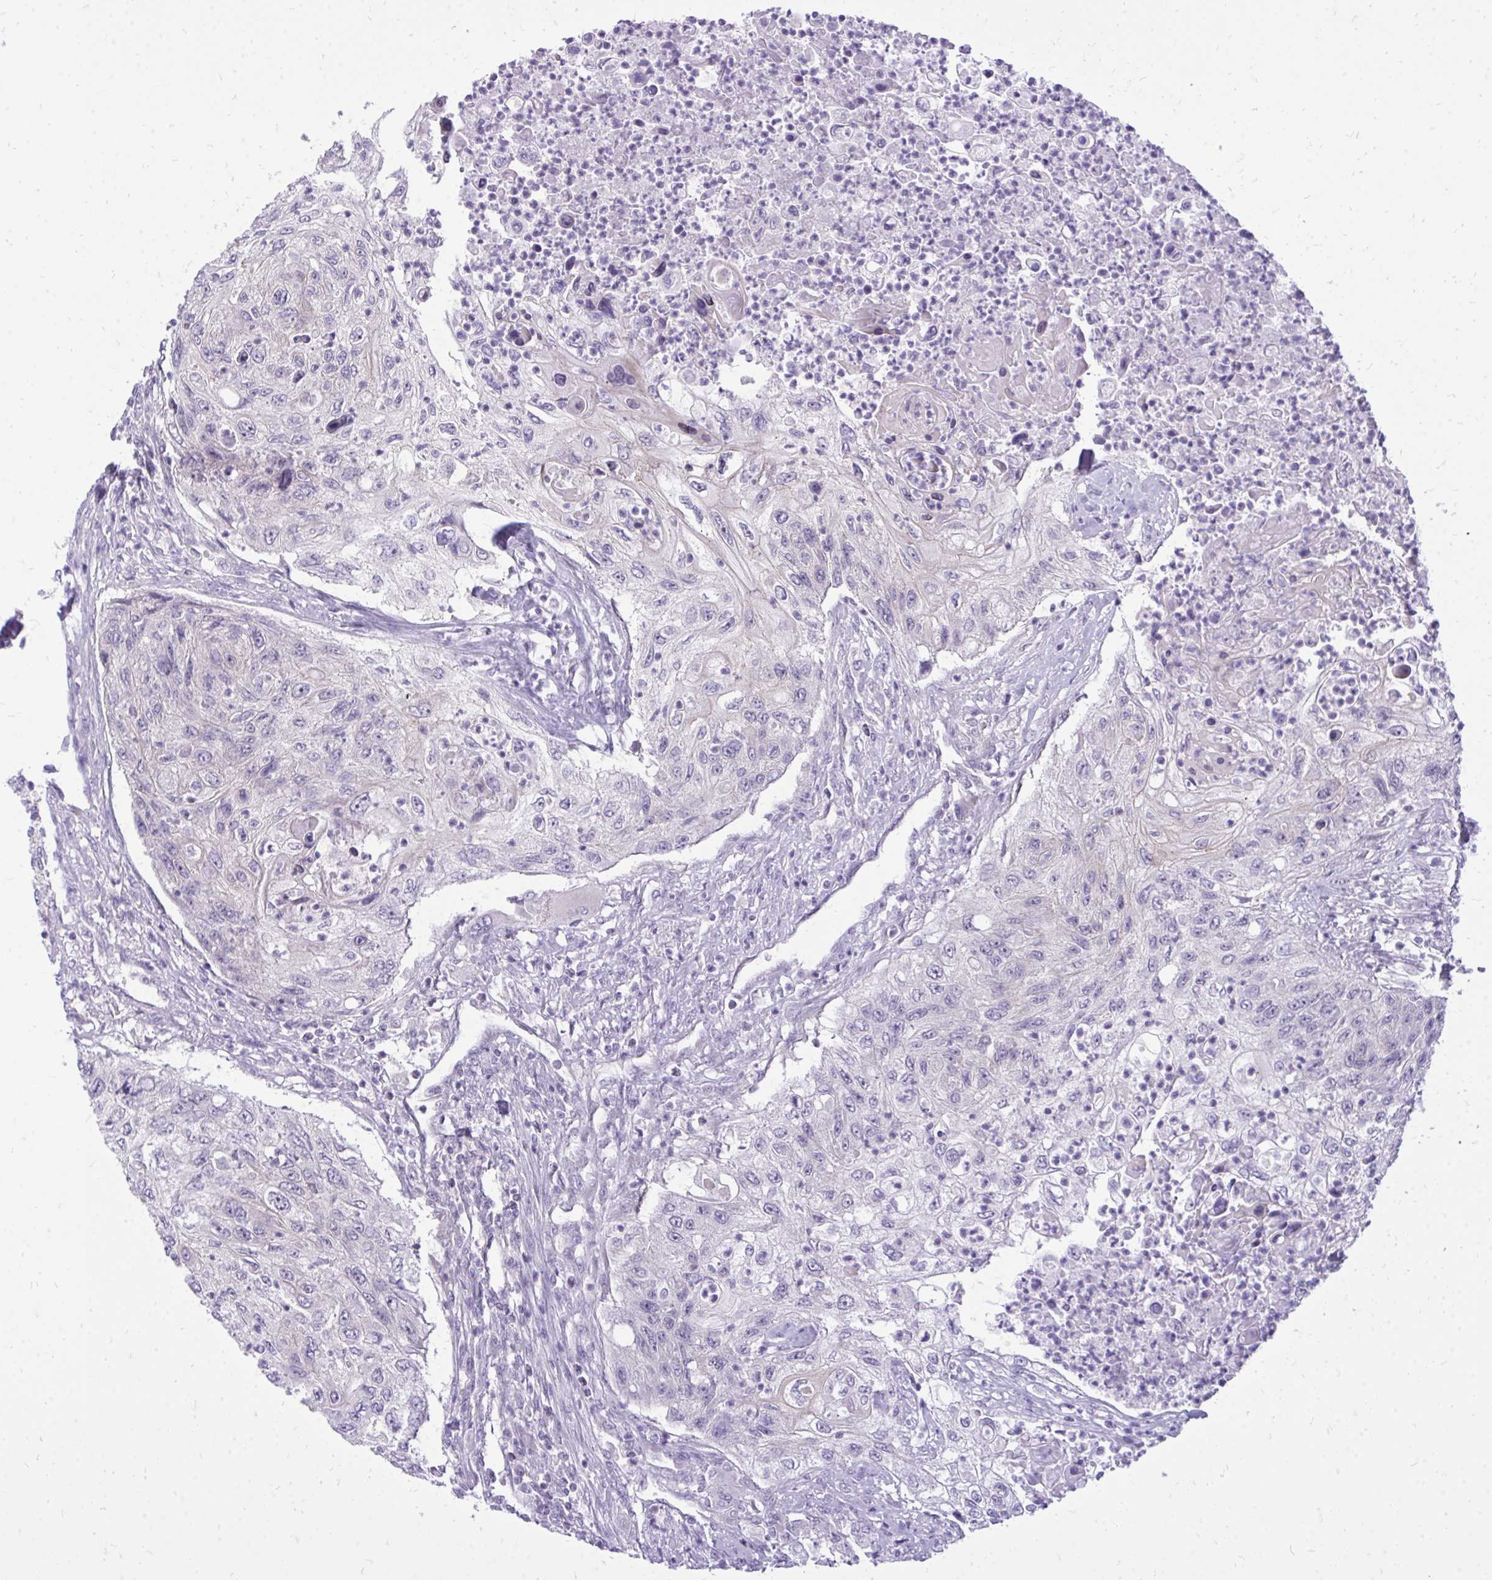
{"staining": {"intensity": "negative", "quantity": "none", "location": "none"}, "tissue": "urothelial cancer", "cell_type": "Tumor cells", "image_type": "cancer", "snomed": [{"axis": "morphology", "description": "Urothelial carcinoma, High grade"}, {"axis": "topography", "description": "Urinary bladder"}], "caption": "This is an IHC micrograph of human urothelial cancer. There is no staining in tumor cells.", "gene": "SPTBN2", "patient": {"sex": "female", "age": 60}}